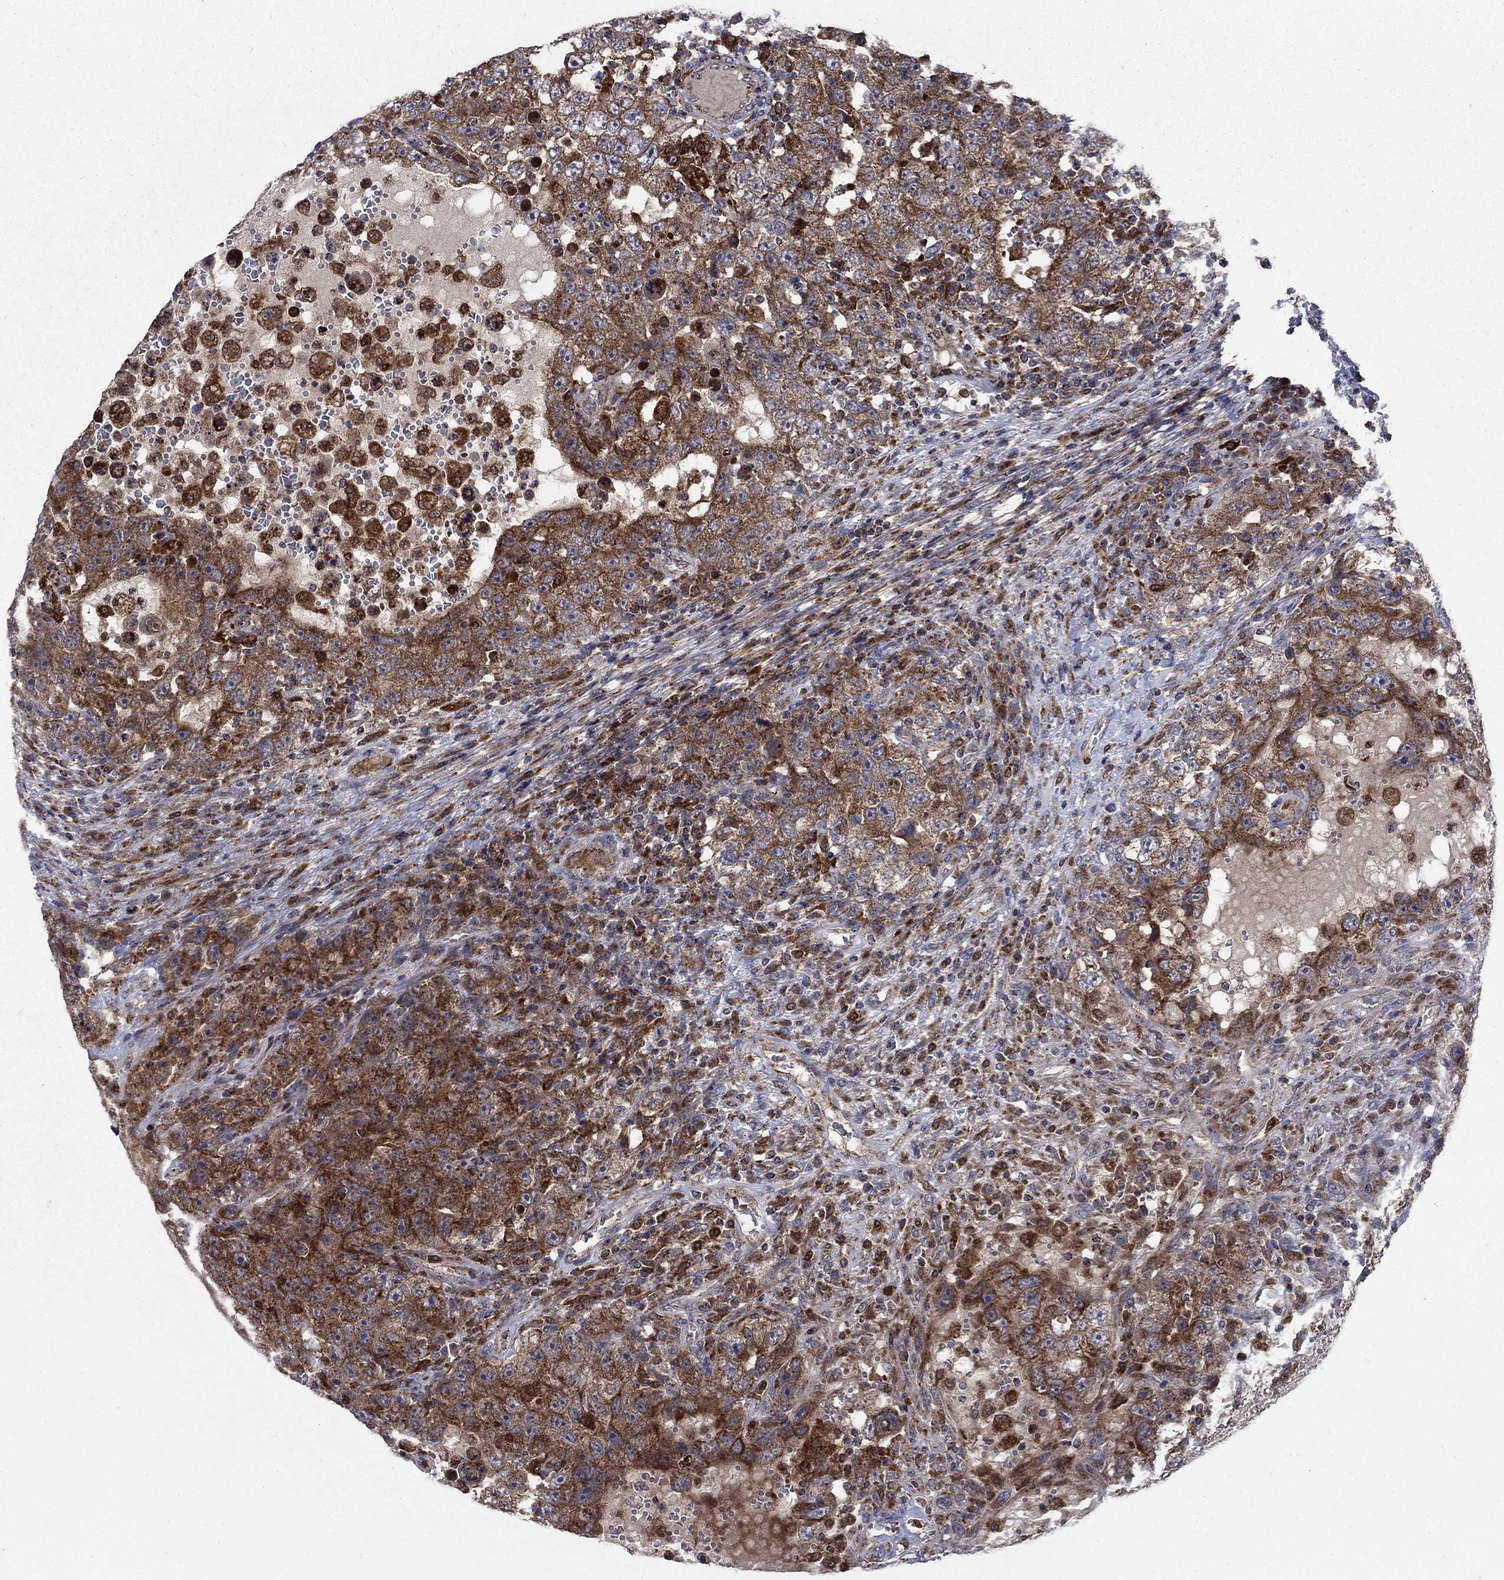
{"staining": {"intensity": "strong", "quantity": "25%-75%", "location": "cytoplasmic/membranous"}, "tissue": "testis cancer", "cell_type": "Tumor cells", "image_type": "cancer", "snomed": [{"axis": "morphology", "description": "Carcinoma, Embryonal, NOS"}, {"axis": "topography", "description": "Testis"}], "caption": "The immunohistochemical stain highlights strong cytoplasmic/membranous positivity in tumor cells of testis cancer tissue.", "gene": "RNF19B", "patient": {"sex": "male", "age": 26}}